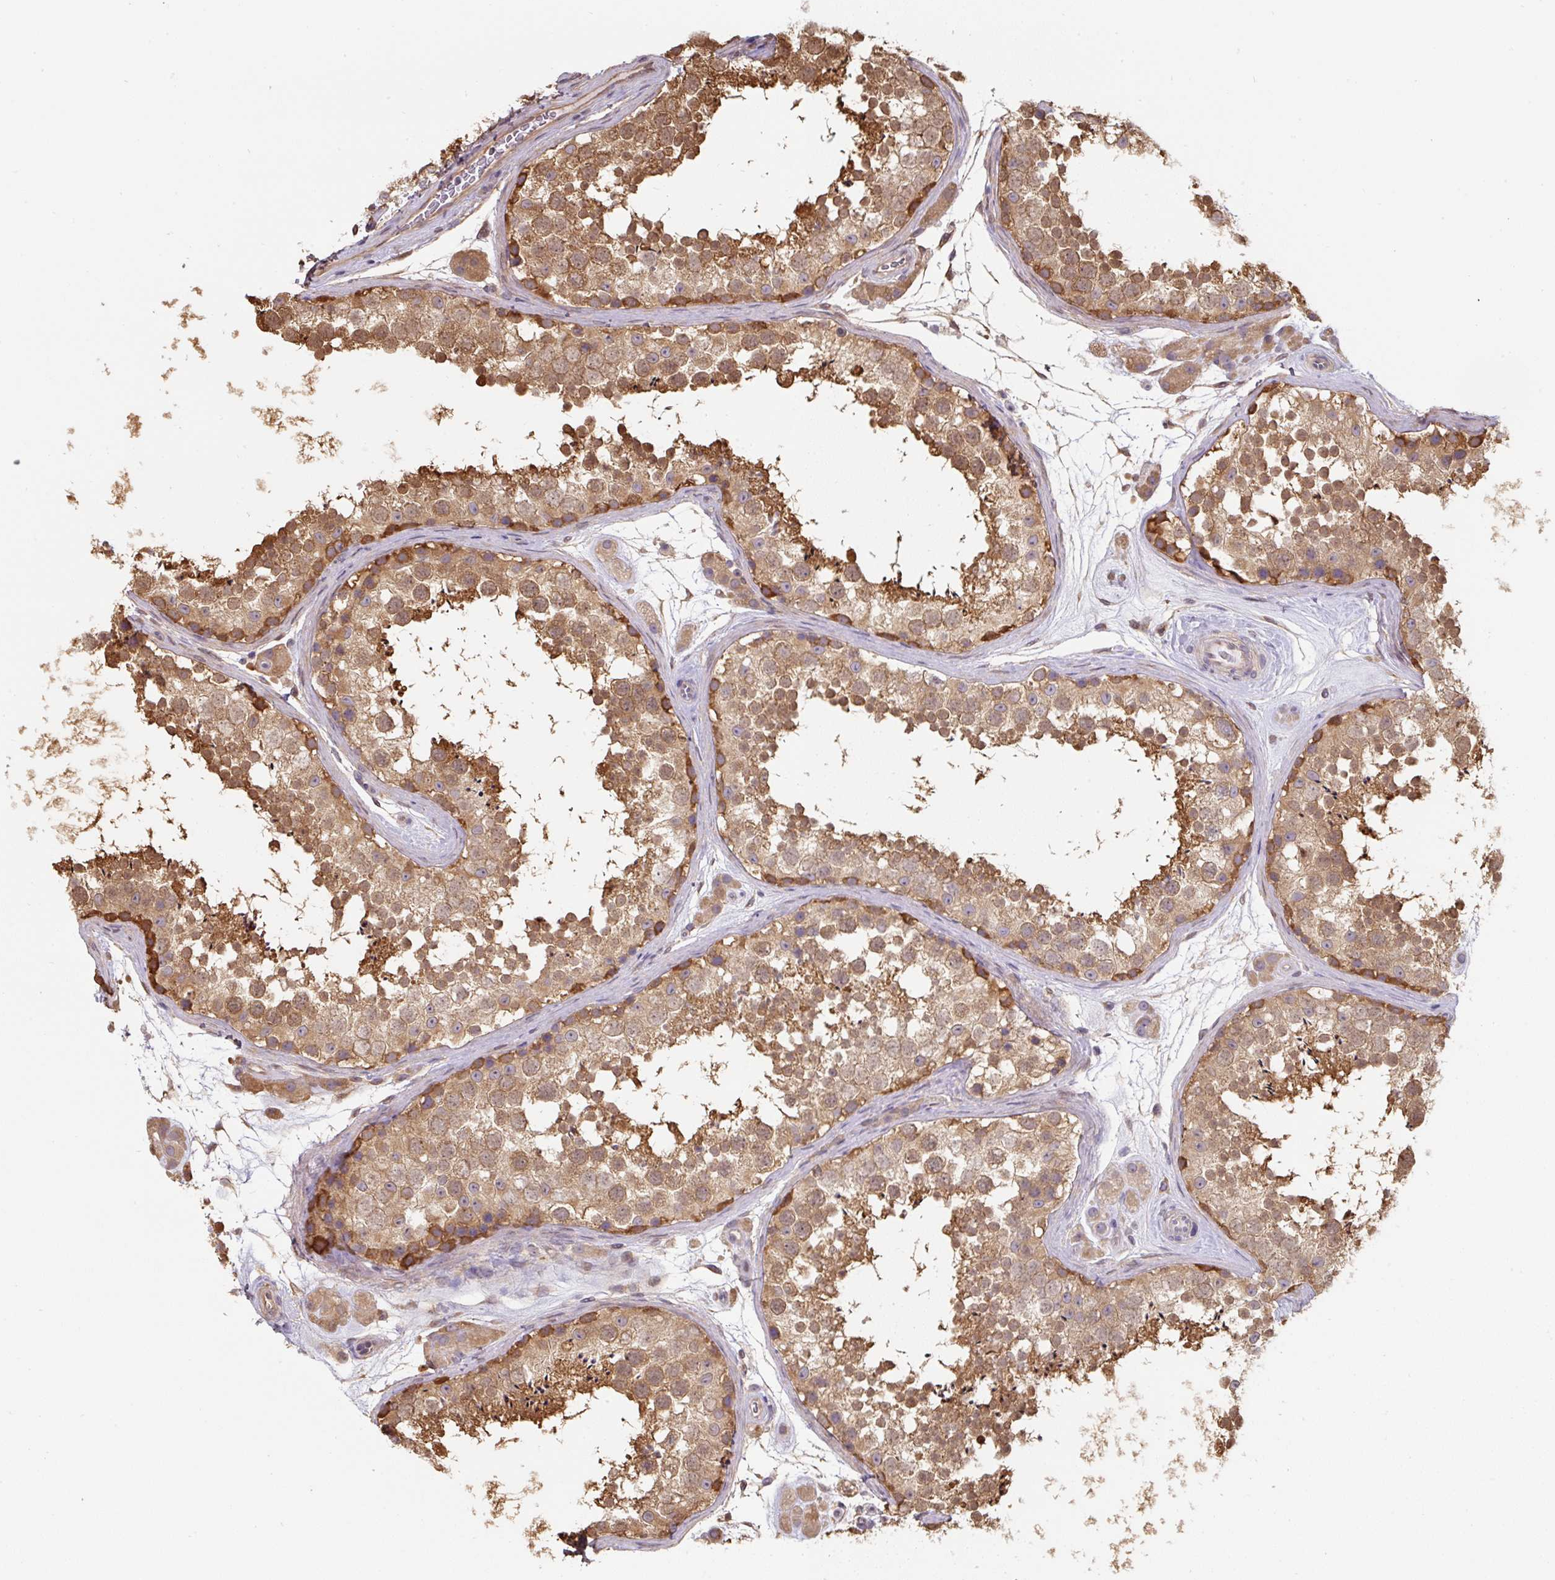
{"staining": {"intensity": "strong", "quantity": "25%-75%", "location": "cytoplasmic/membranous,nuclear"}, "tissue": "testis", "cell_type": "Cells in seminiferous ducts", "image_type": "normal", "snomed": [{"axis": "morphology", "description": "Normal tissue, NOS"}, {"axis": "topography", "description": "Testis"}], "caption": "Testis stained for a protein demonstrates strong cytoplasmic/membranous,nuclear positivity in cells in seminiferous ducts.", "gene": "ST13", "patient": {"sex": "male", "age": 41}}